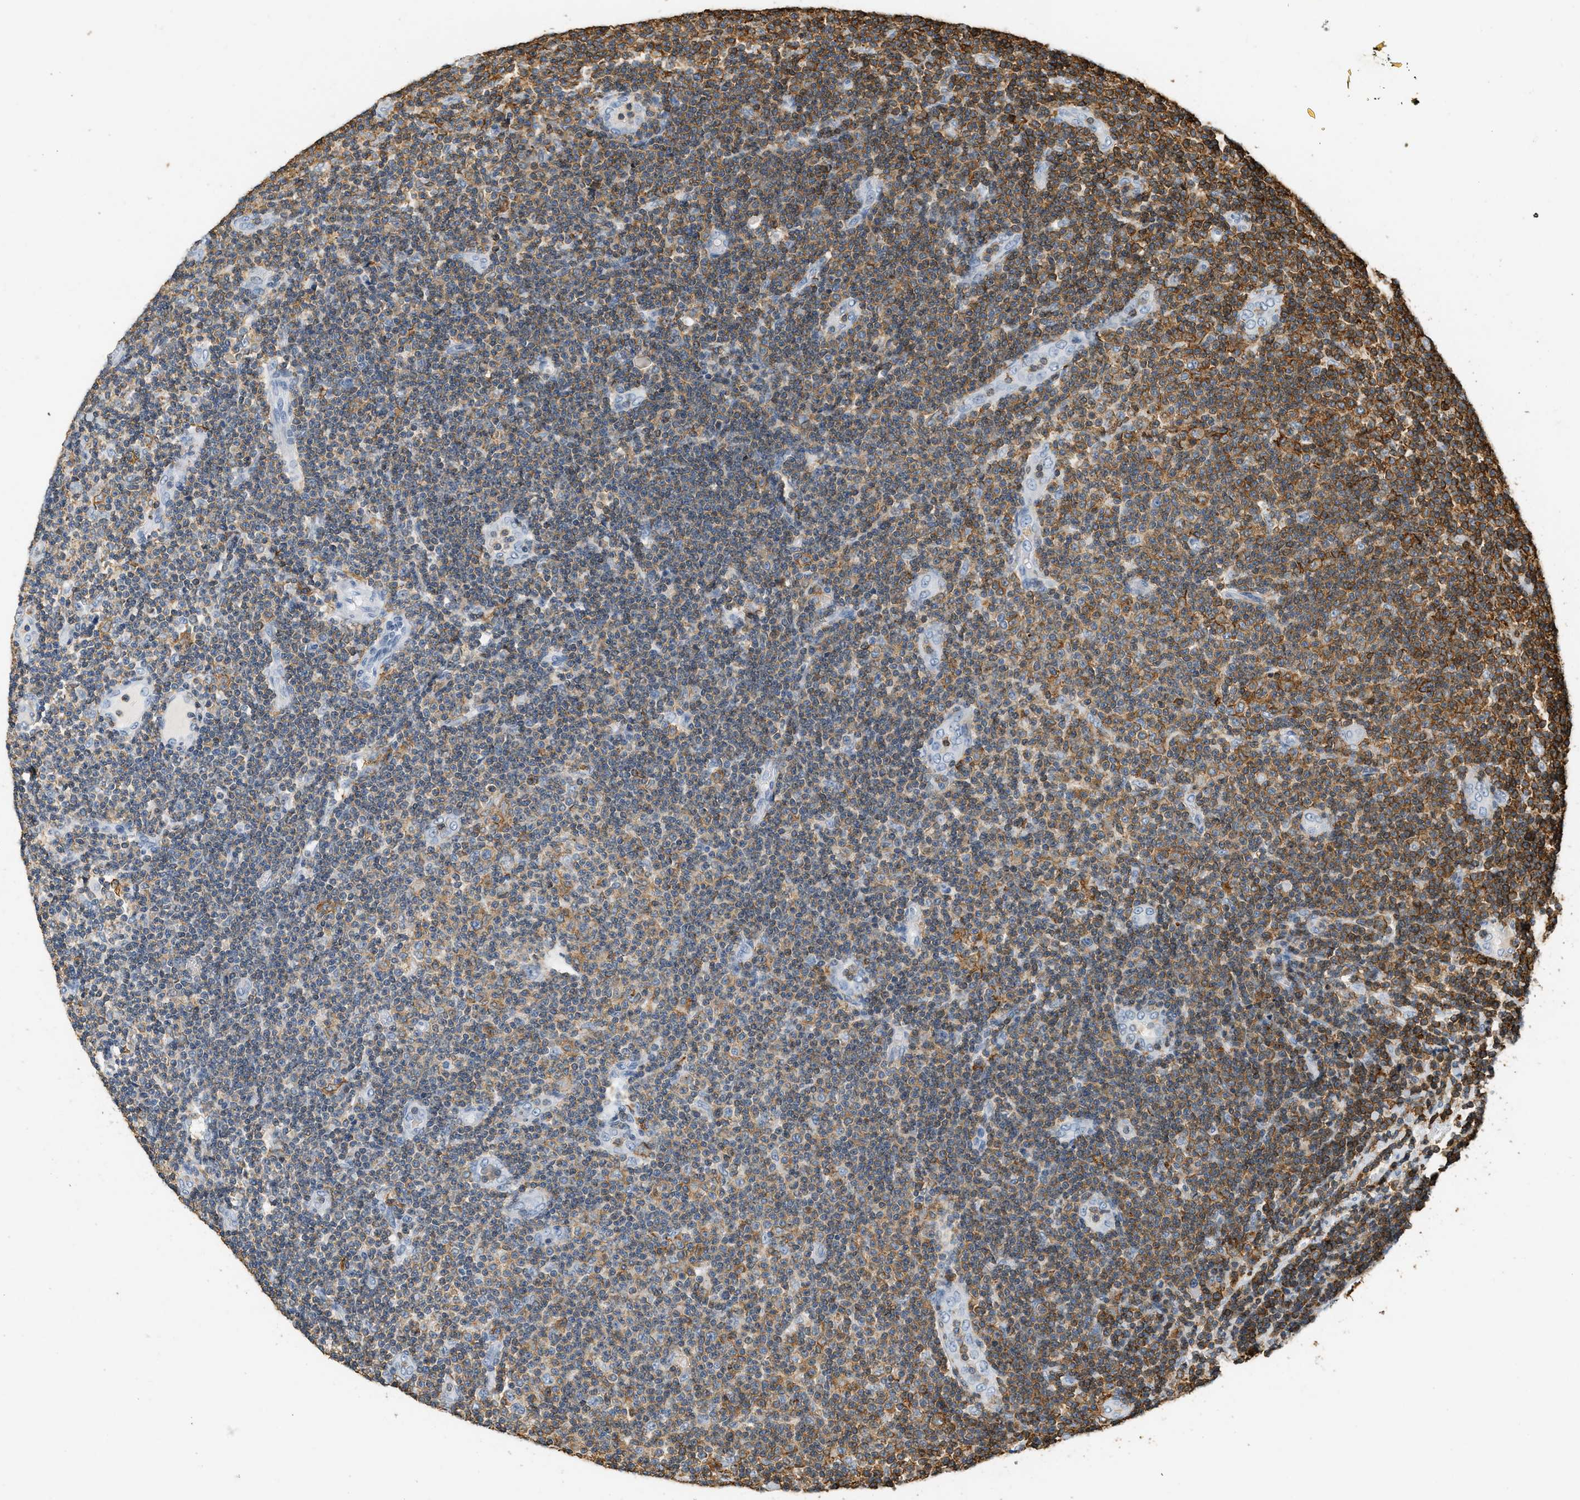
{"staining": {"intensity": "moderate", "quantity": "25%-75%", "location": "cytoplasmic/membranous"}, "tissue": "lymphoma", "cell_type": "Tumor cells", "image_type": "cancer", "snomed": [{"axis": "morphology", "description": "Malignant lymphoma, non-Hodgkin's type, Low grade"}, {"axis": "topography", "description": "Lymph node"}], "caption": "Protein expression analysis of human lymphoma reveals moderate cytoplasmic/membranous positivity in approximately 25%-75% of tumor cells. The staining is performed using DAB brown chromogen to label protein expression. The nuclei are counter-stained blue using hematoxylin.", "gene": "LSP1", "patient": {"sex": "male", "age": 83}}